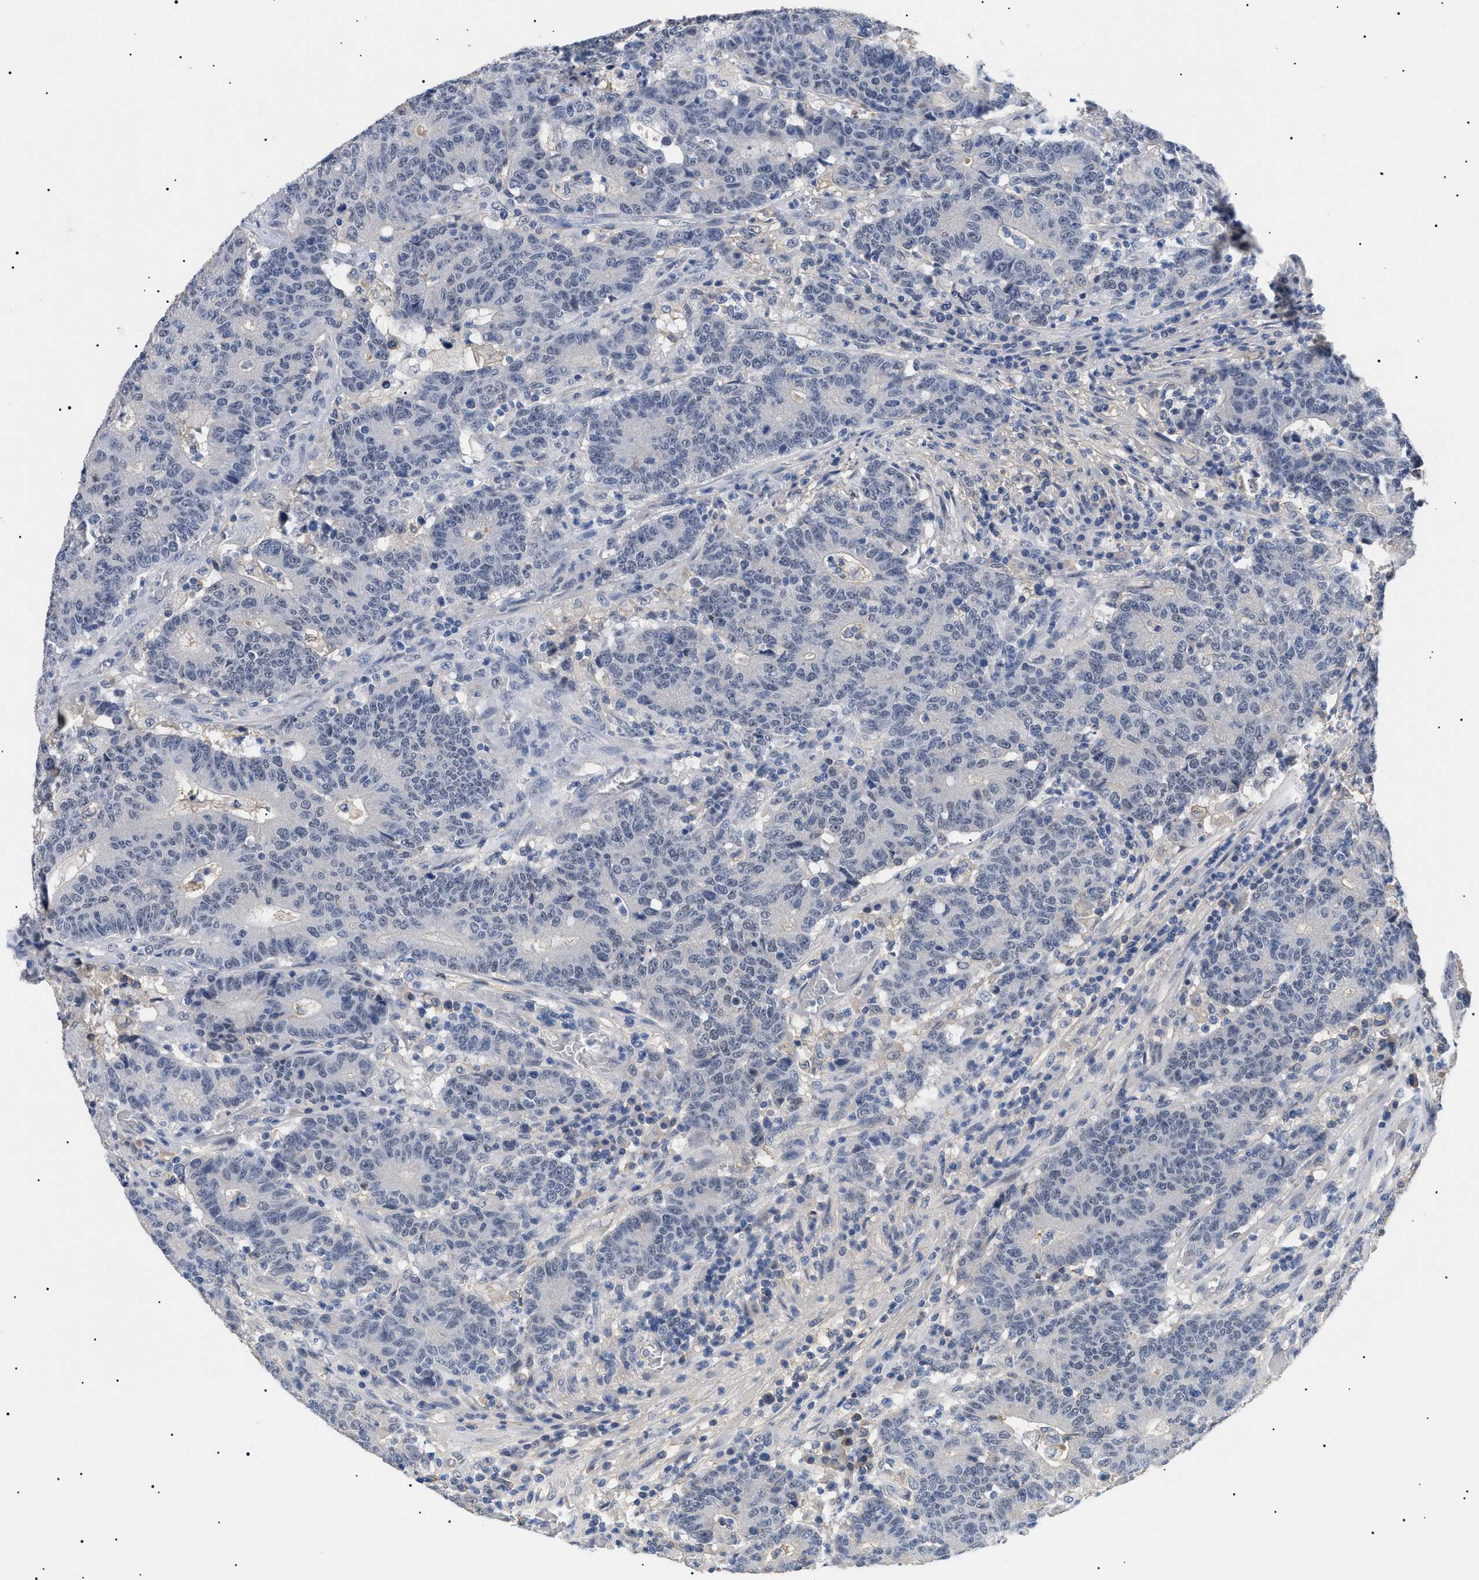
{"staining": {"intensity": "negative", "quantity": "none", "location": "none"}, "tissue": "colorectal cancer", "cell_type": "Tumor cells", "image_type": "cancer", "snomed": [{"axis": "morphology", "description": "Normal tissue, NOS"}, {"axis": "morphology", "description": "Adenocarcinoma, NOS"}, {"axis": "topography", "description": "Colon"}], "caption": "IHC photomicrograph of colorectal adenocarcinoma stained for a protein (brown), which reveals no positivity in tumor cells.", "gene": "PRRT2", "patient": {"sex": "female", "age": 75}}